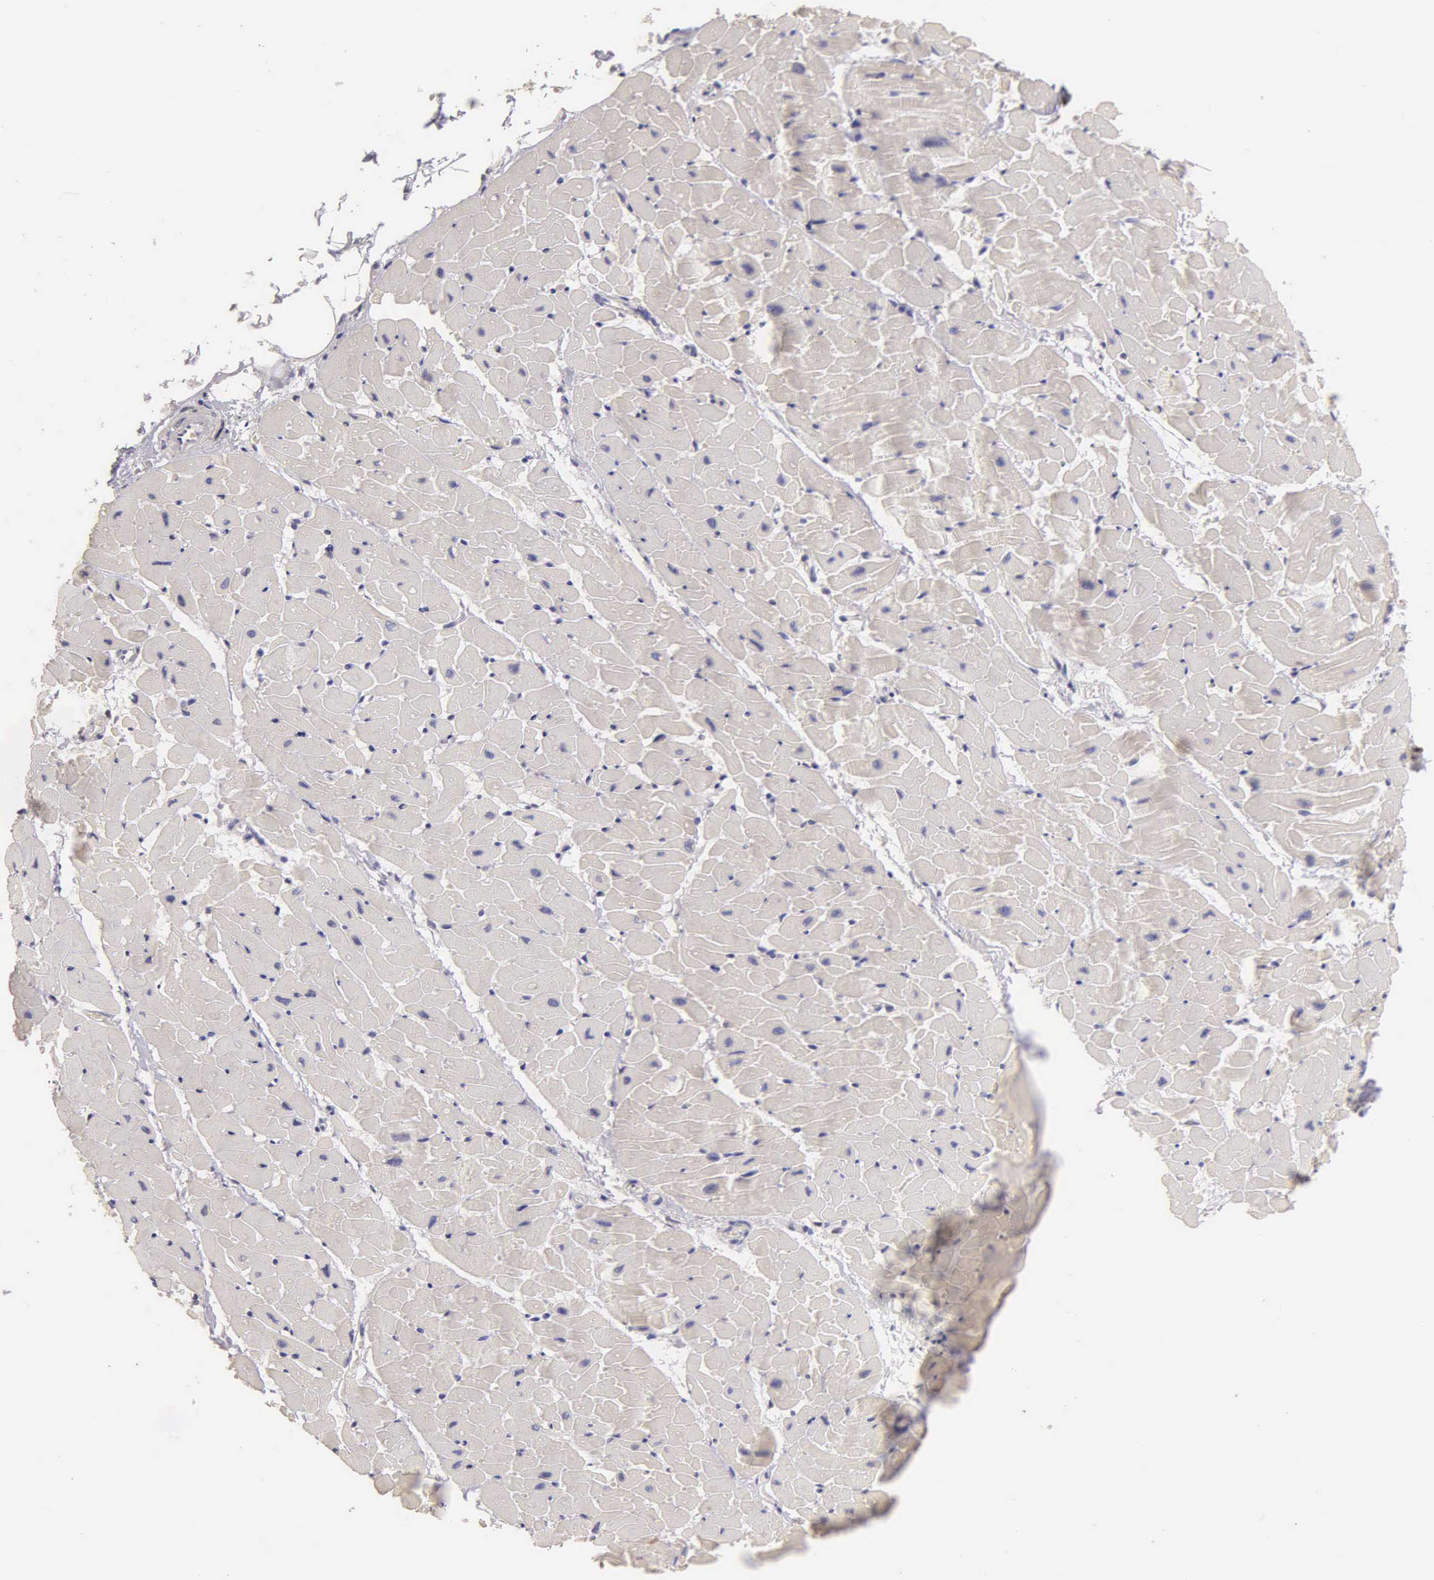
{"staining": {"intensity": "negative", "quantity": "none", "location": "none"}, "tissue": "heart muscle", "cell_type": "Cardiomyocytes", "image_type": "normal", "snomed": [{"axis": "morphology", "description": "Normal tissue, NOS"}, {"axis": "topography", "description": "Heart"}], "caption": "A high-resolution image shows immunohistochemistry staining of unremarkable heart muscle, which exhibits no significant staining in cardiomyocytes.", "gene": "ESR1", "patient": {"sex": "female", "age": 19}}